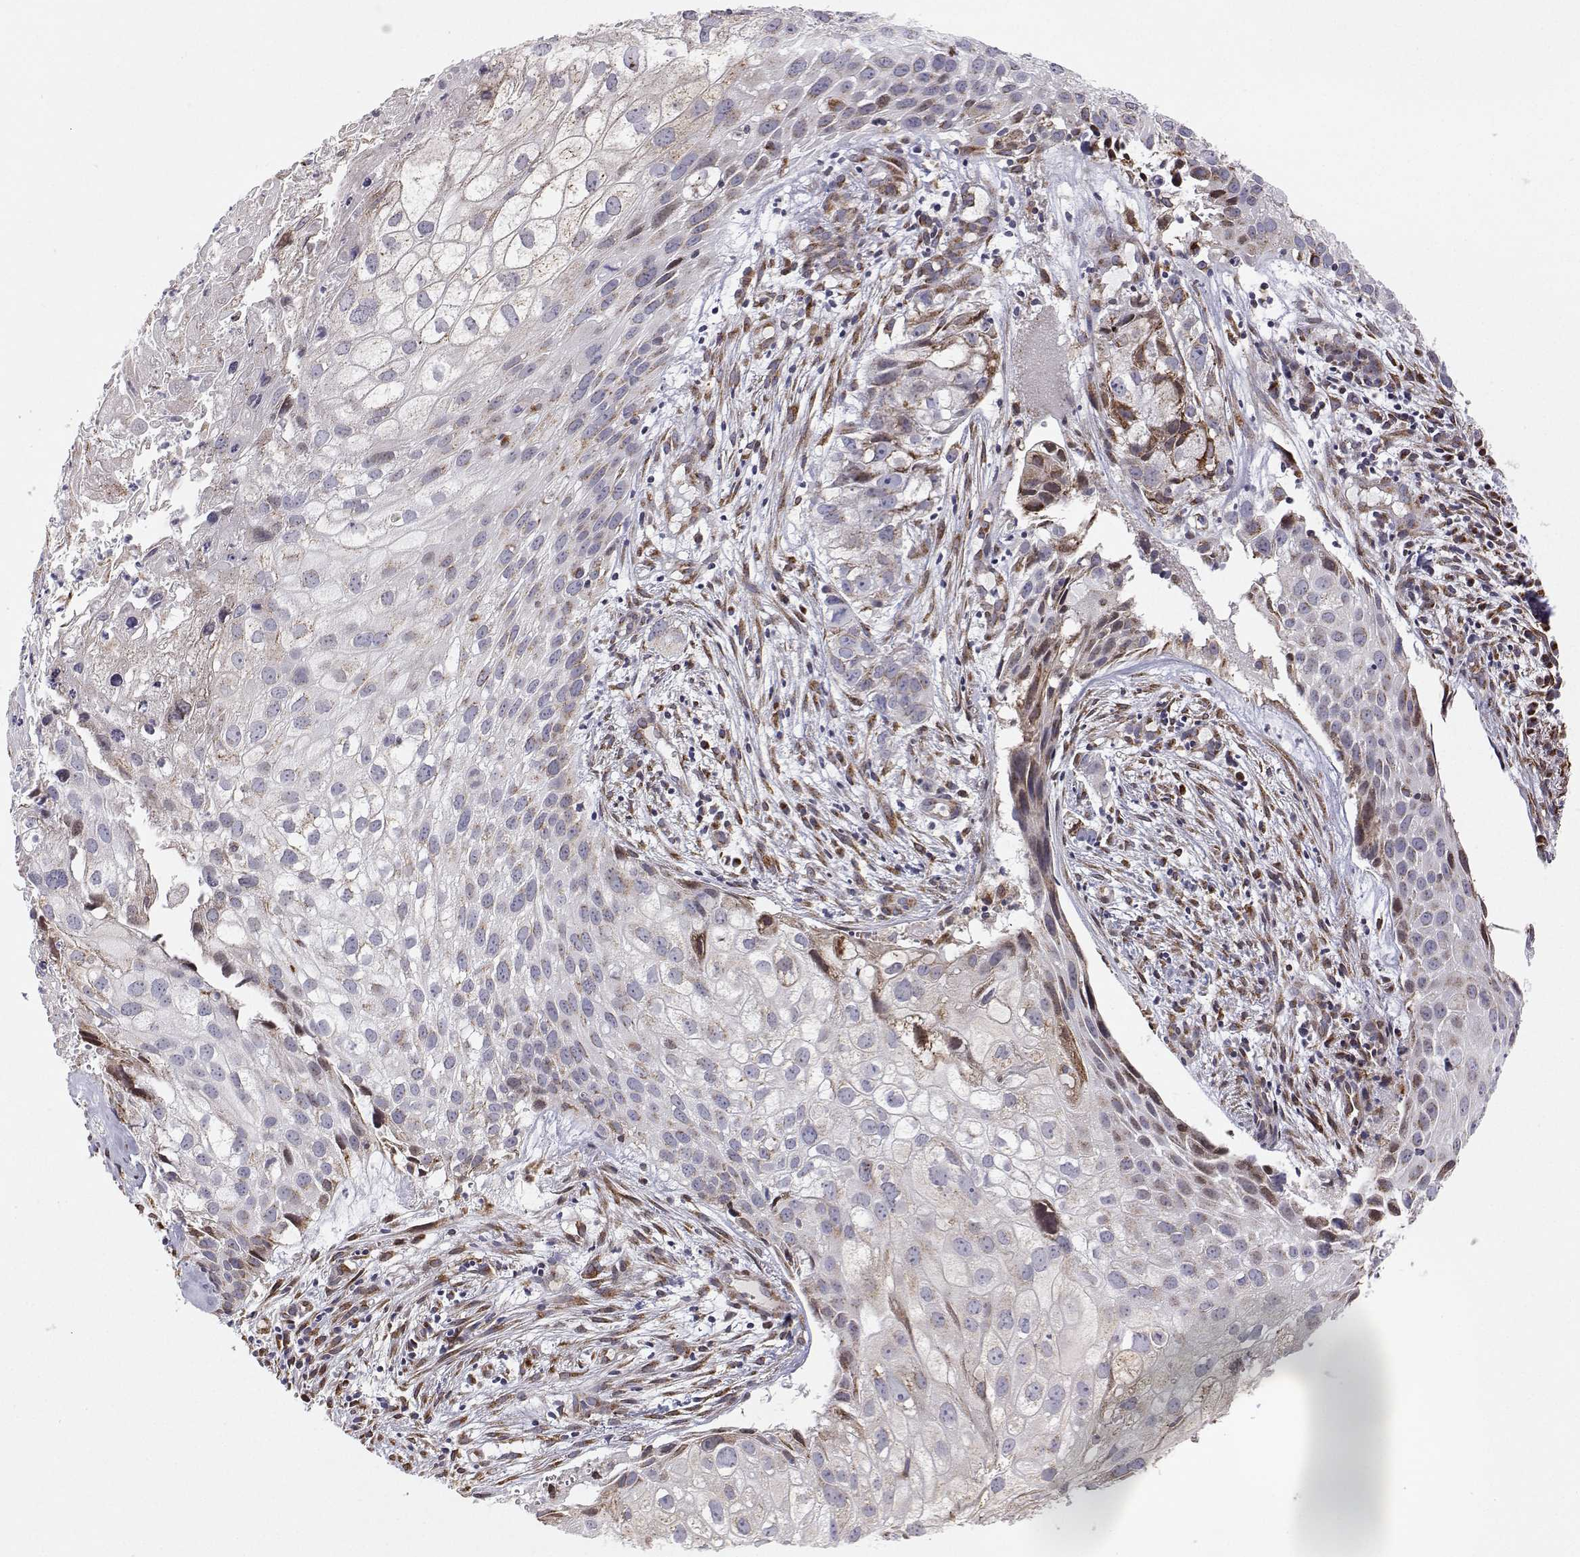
{"staining": {"intensity": "weak", "quantity": "<25%", "location": "cytoplasmic/membranous"}, "tissue": "cervical cancer", "cell_type": "Tumor cells", "image_type": "cancer", "snomed": [{"axis": "morphology", "description": "Squamous cell carcinoma, NOS"}, {"axis": "topography", "description": "Cervix"}], "caption": "Immunohistochemistry (IHC) histopathology image of cervical cancer stained for a protein (brown), which shows no expression in tumor cells.", "gene": "STARD13", "patient": {"sex": "female", "age": 53}}